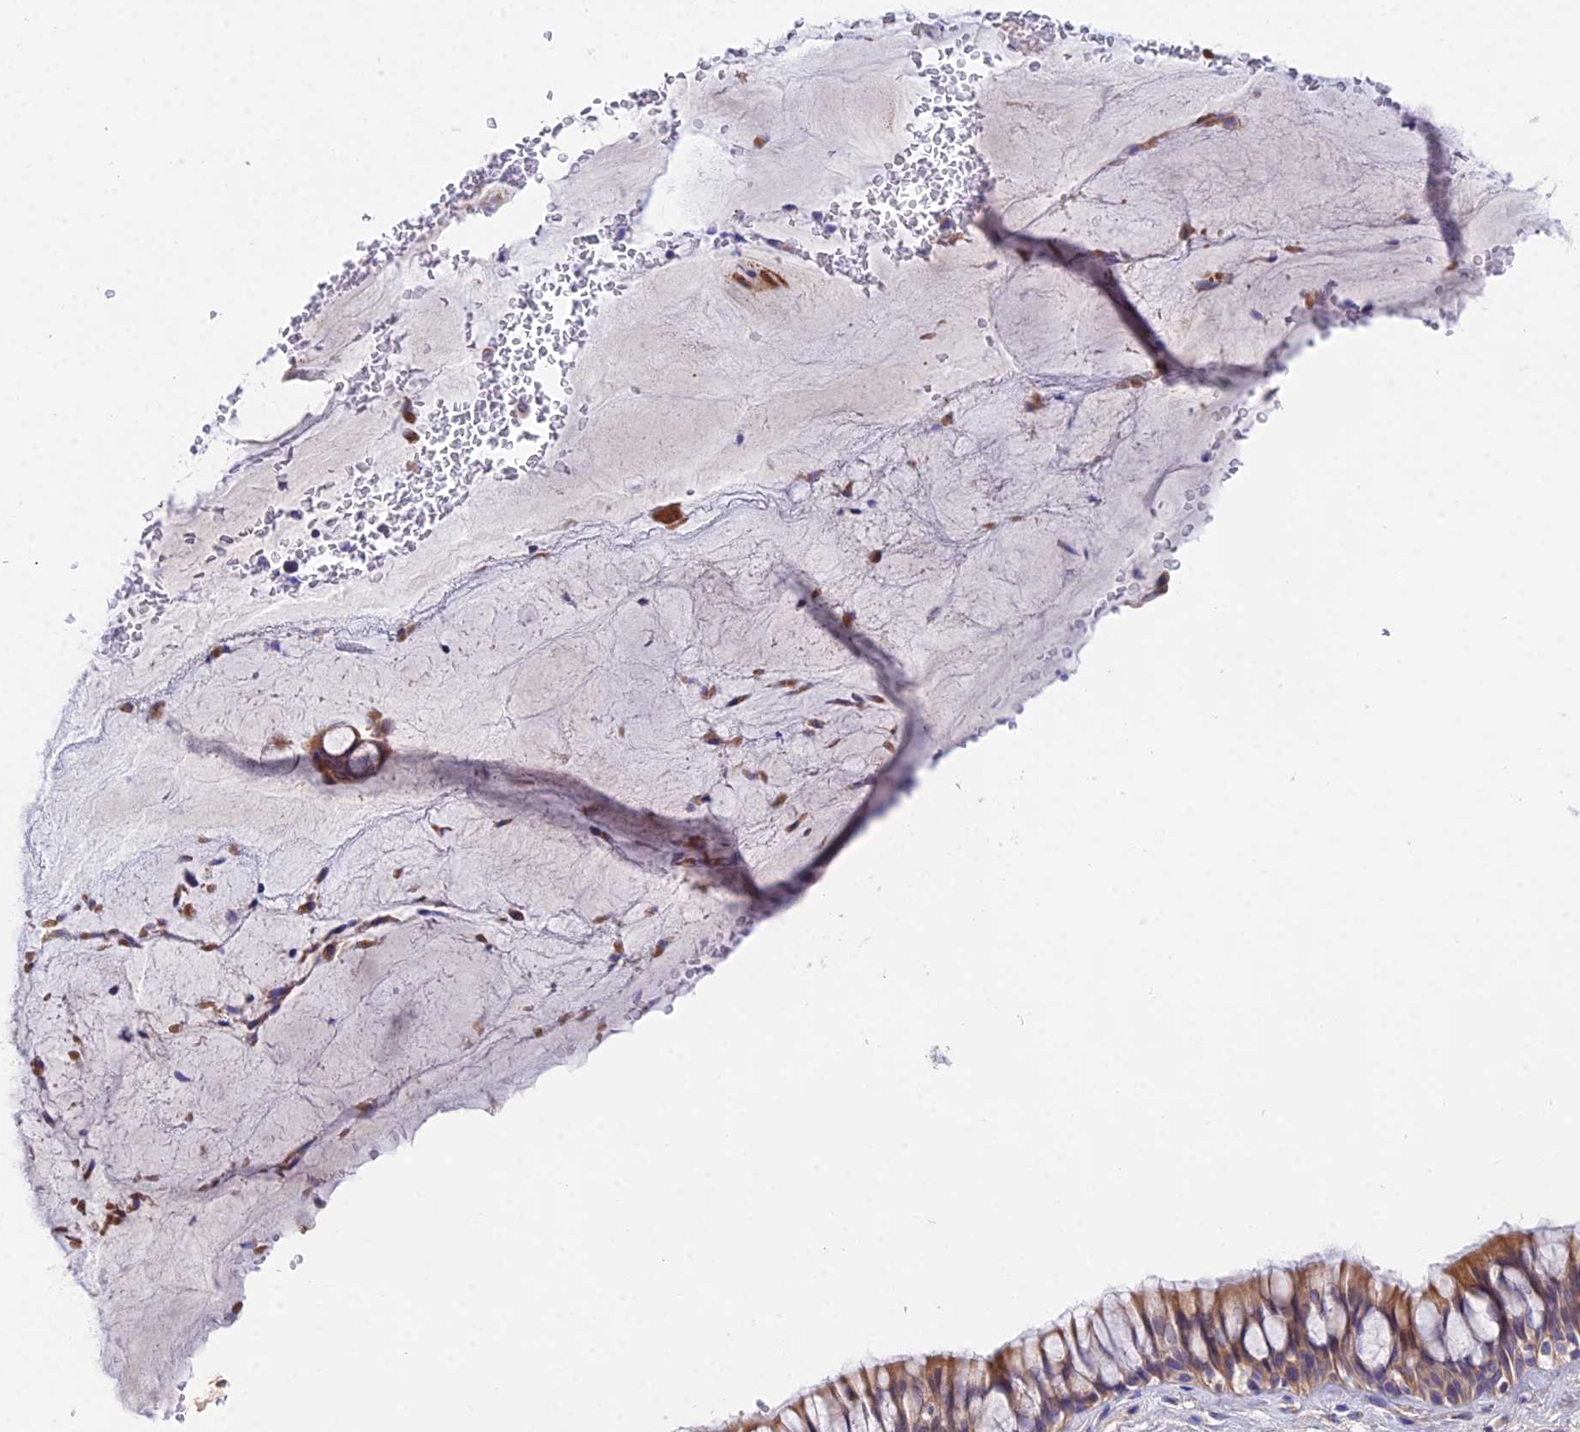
{"staining": {"intensity": "moderate", "quantity": "25%-75%", "location": "cytoplasmic/membranous"}, "tissue": "bronchus", "cell_type": "Respiratory epithelial cells", "image_type": "normal", "snomed": [{"axis": "morphology", "description": "Normal tissue, NOS"}, {"axis": "topography", "description": "Bronchus"}], "caption": "Human bronchus stained with a brown dye displays moderate cytoplasmic/membranous positive expression in about 25%-75% of respiratory epithelial cells.", "gene": "PPP2R2A", "patient": {"sex": "male", "age": 66}}